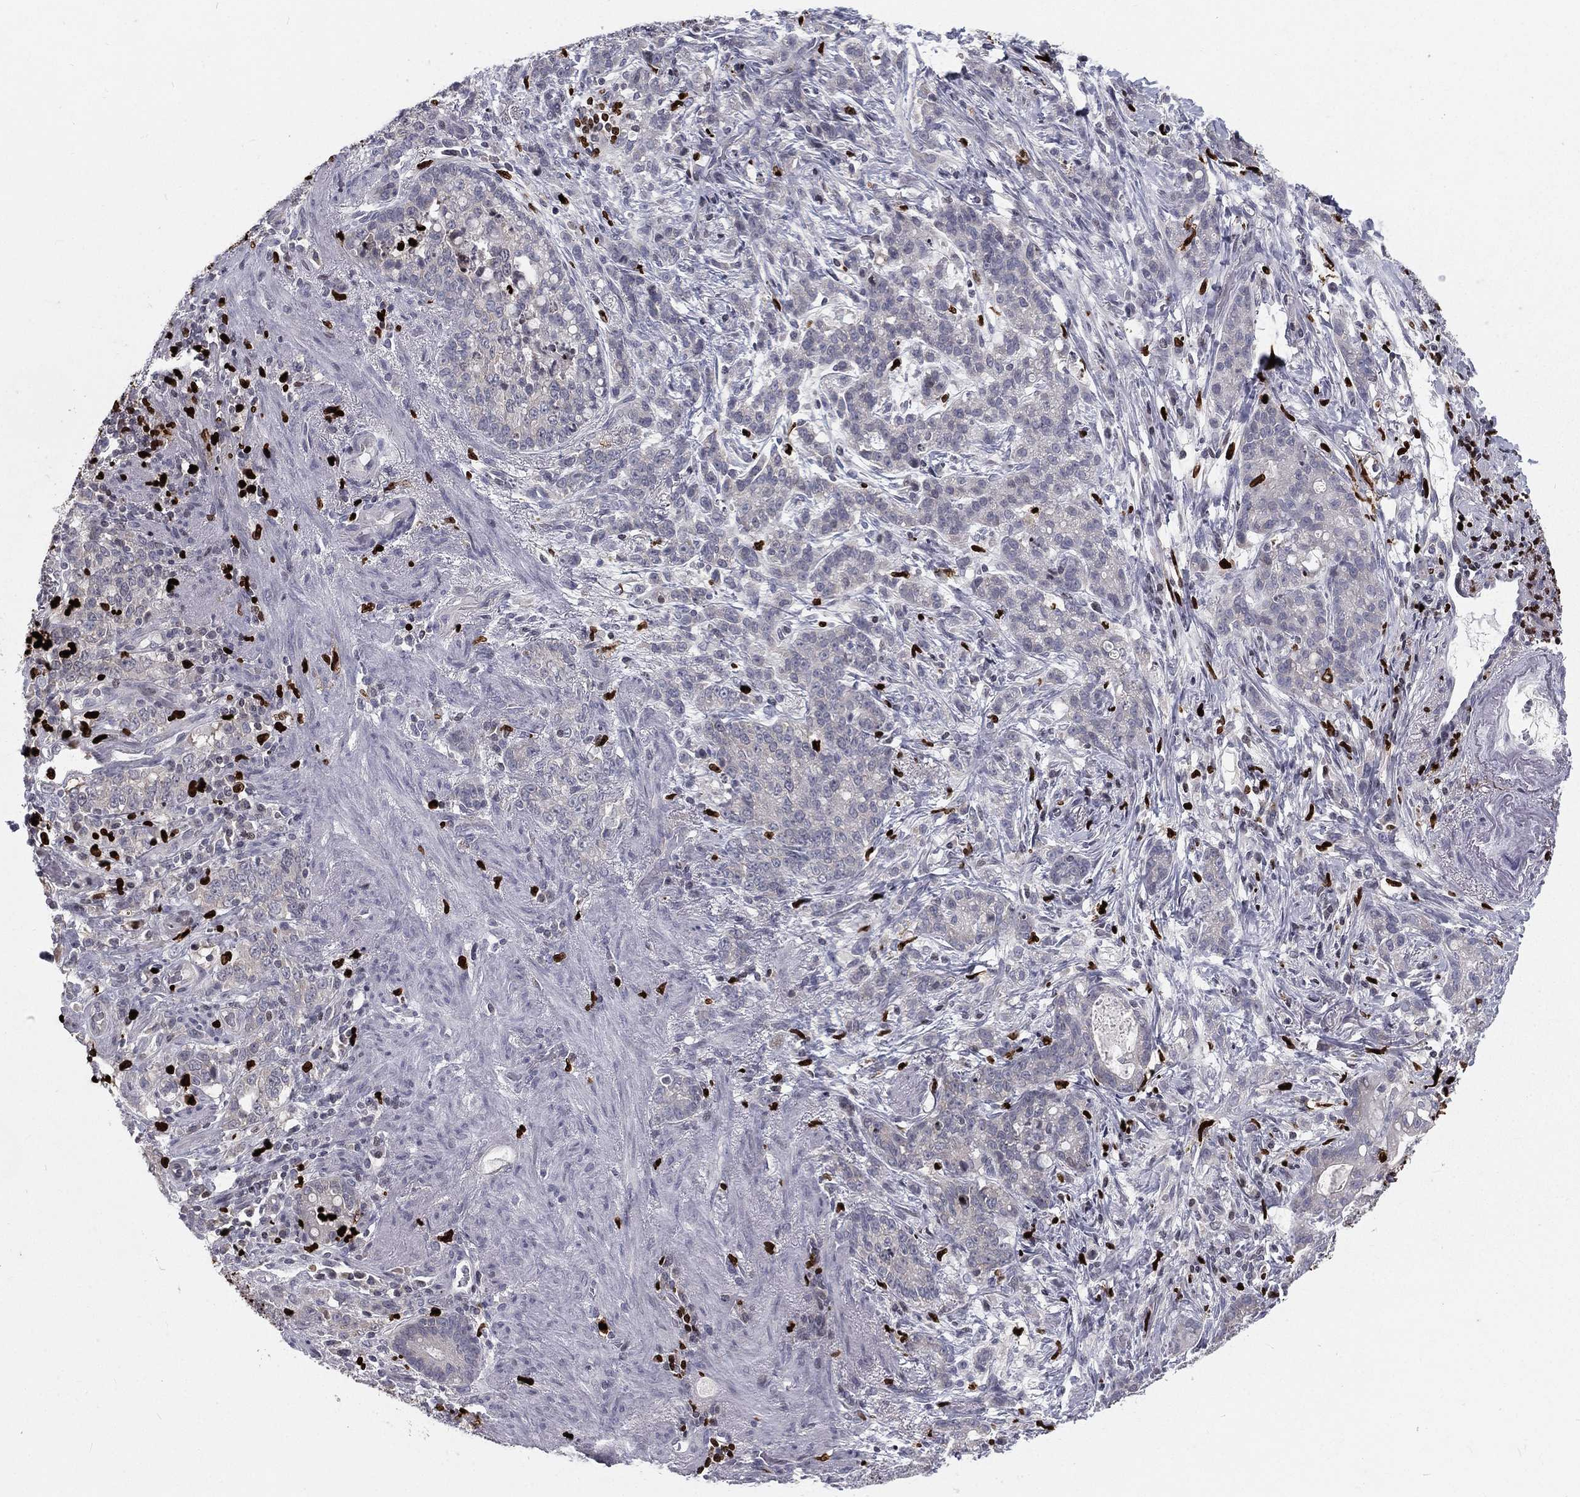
{"staining": {"intensity": "negative", "quantity": "none", "location": "none"}, "tissue": "stomach cancer", "cell_type": "Tumor cells", "image_type": "cancer", "snomed": [{"axis": "morphology", "description": "Adenocarcinoma, NOS"}, {"axis": "topography", "description": "Stomach, lower"}], "caption": "The histopathology image reveals no significant staining in tumor cells of stomach adenocarcinoma.", "gene": "MNDA", "patient": {"sex": "male", "age": 88}}